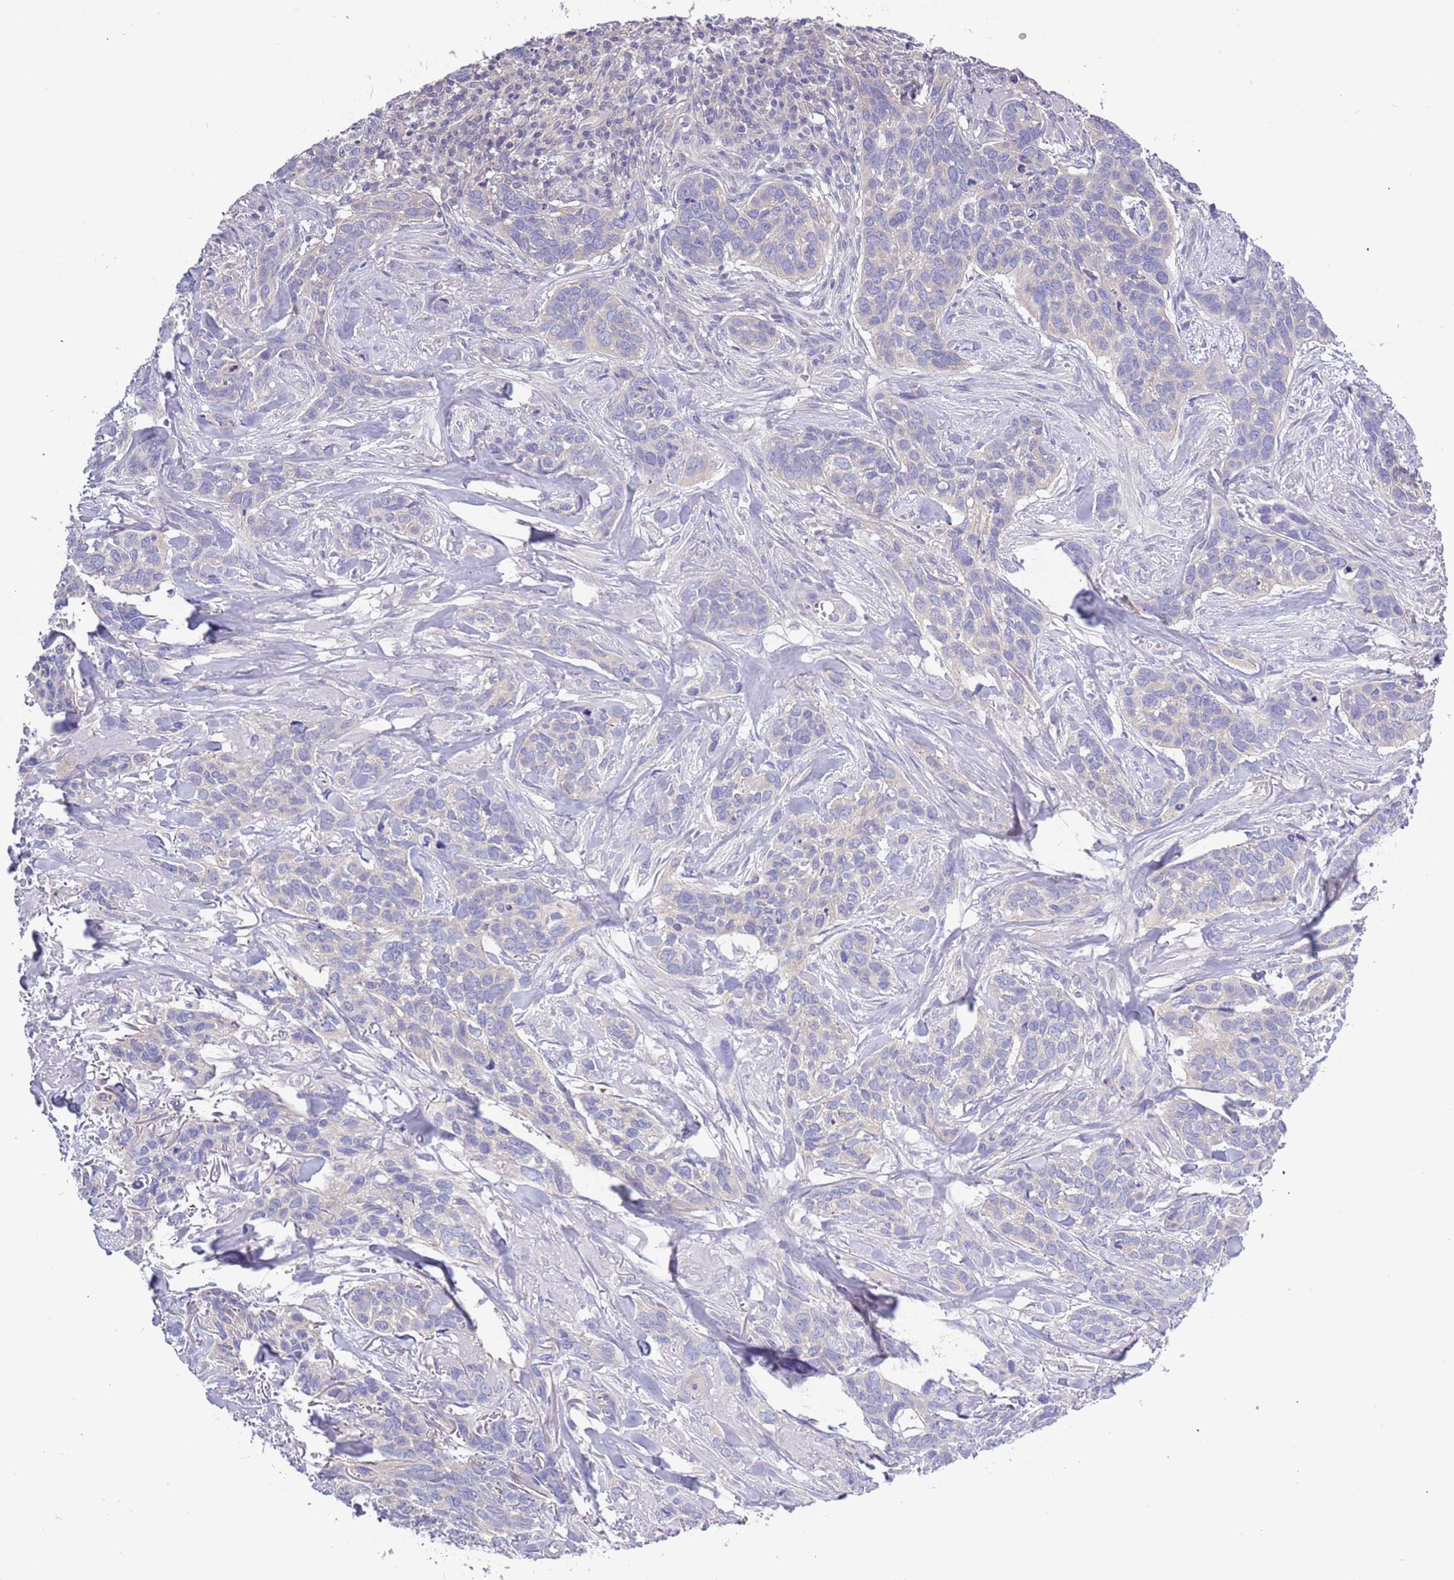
{"staining": {"intensity": "negative", "quantity": "none", "location": "none"}, "tissue": "skin cancer", "cell_type": "Tumor cells", "image_type": "cancer", "snomed": [{"axis": "morphology", "description": "Basal cell carcinoma"}, {"axis": "topography", "description": "Skin"}], "caption": "Tumor cells are negative for protein expression in human skin basal cell carcinoma.", "gene": "STIP1", "patient": {"sex": "male", "age": 86}}